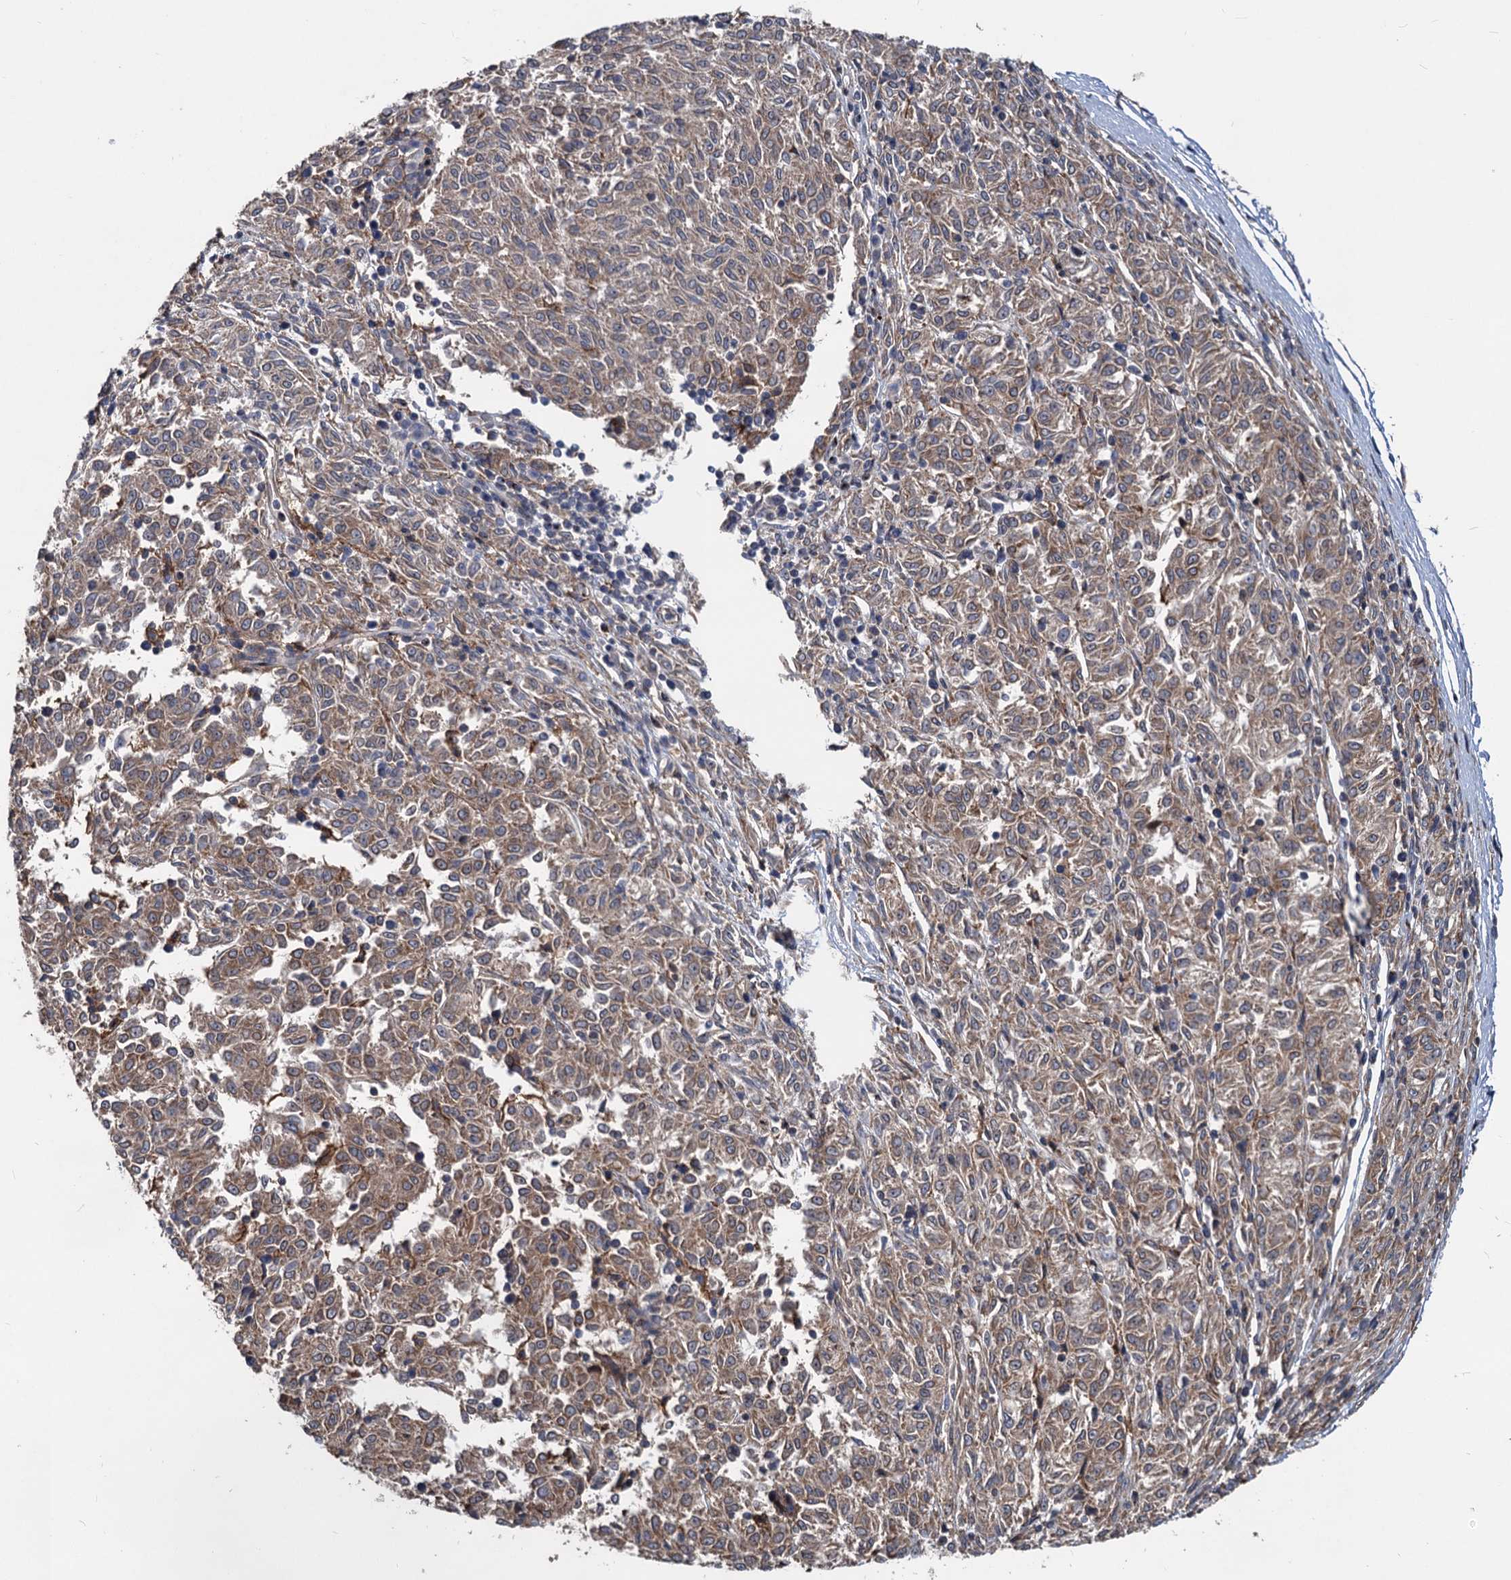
{"staining": {"intensity": "moderate", "quantity": ">75%", "location": "cytoplasmic/membranous"}, "tissue": "melanoma", "cell_type": "Tumor cells", "image_type": "cancer", "snomed": [{"axis": "morphology", "description": "Malignant melanoma, NOS"}, {"axis": "topography", "description": "Skin"}], "caption": "Tumor cells reveal medium levels of moderate cytoplasmic/membranous expression in approximately >75% of cells in melanoma. The staining is performed using DAB brown chromogen to label protein expression. The nuclei are counter-stained blue using hematoxylin.", "gene": "STIM1", "patient": {"sex": "female", "age": 72}}